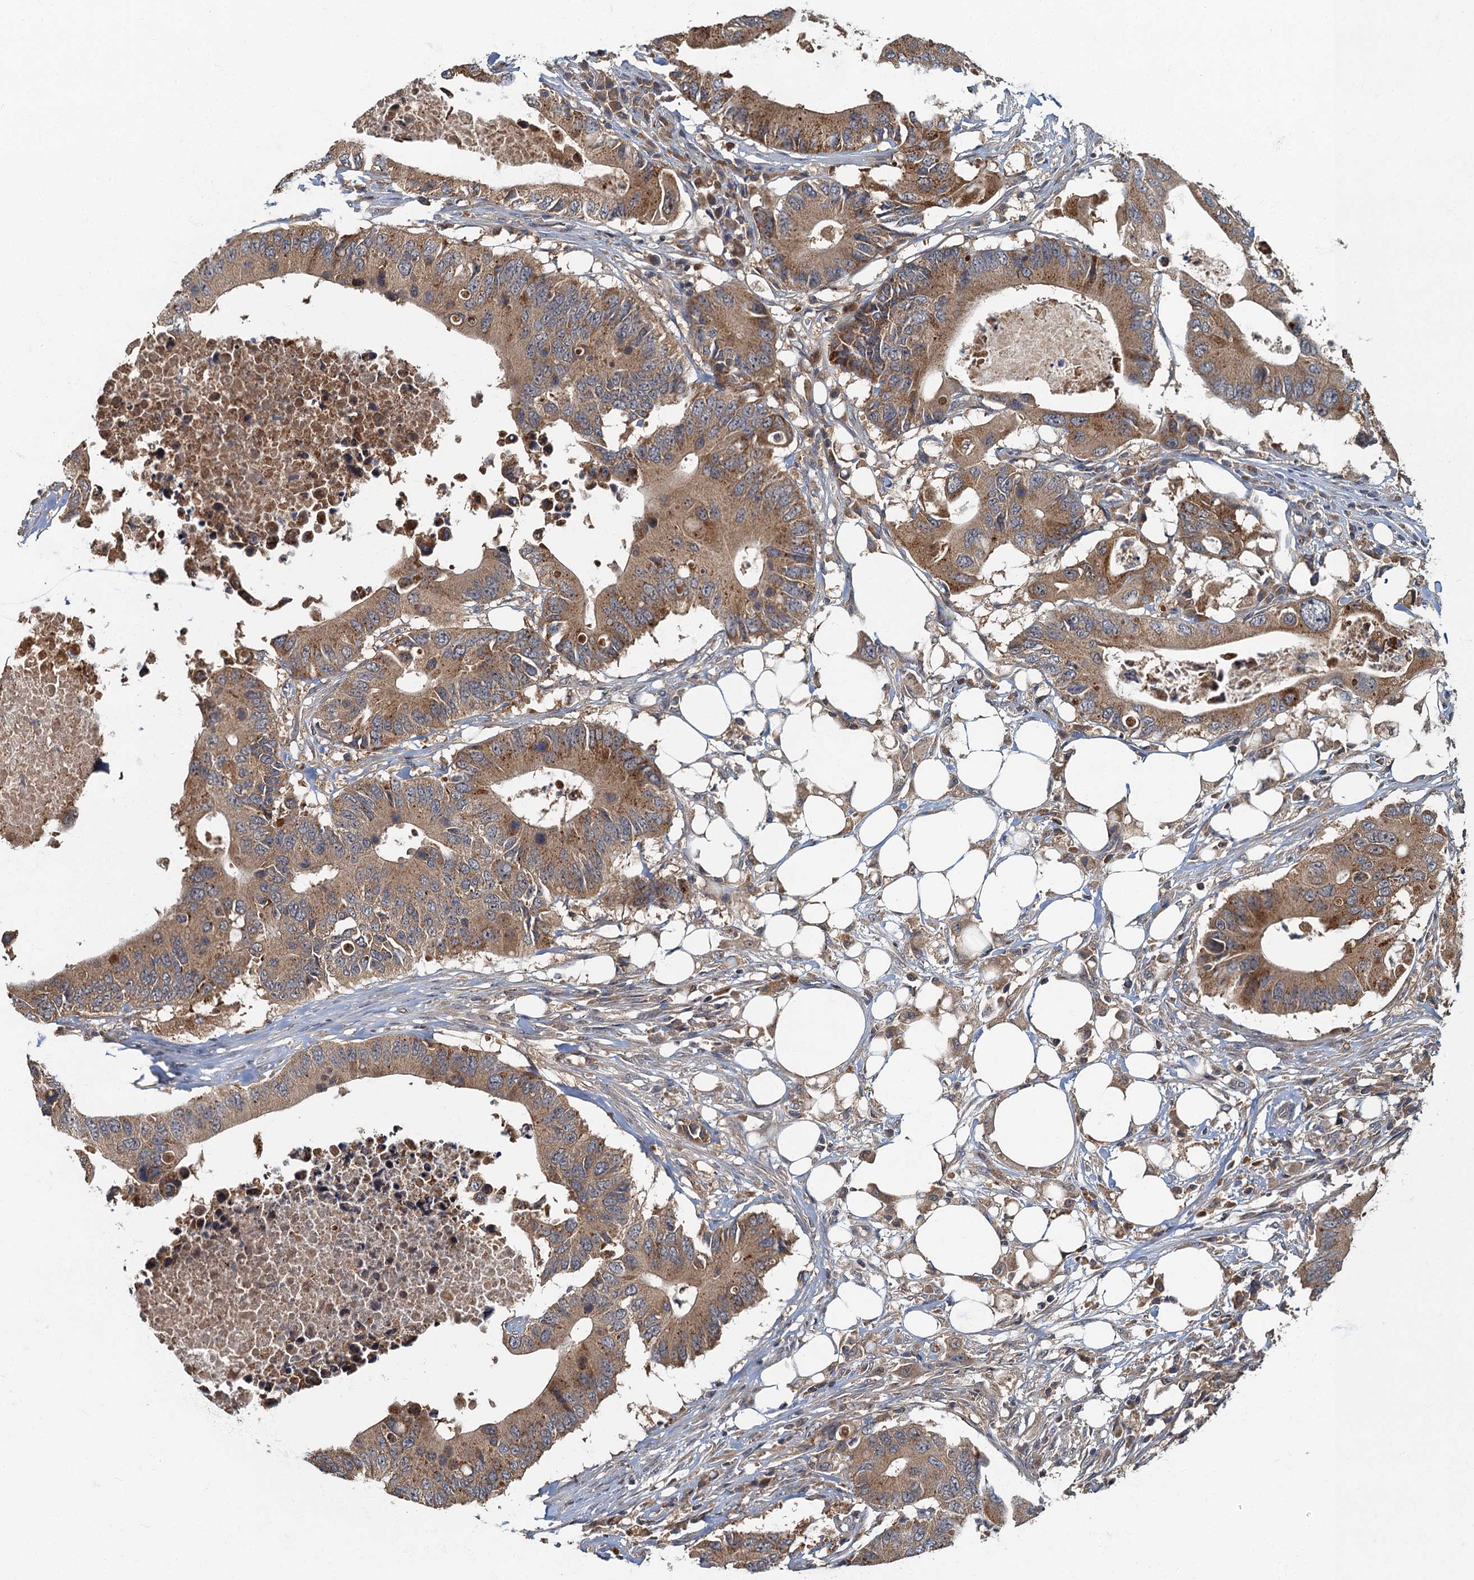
{"staining": {"intensity": "moderate", "quantity": ">75%", "location": "cytoplasmic/membranous"}, "tissue": "colorectal cancer", "cell_type": "Tumor cells", "image_type": "cancer", "snomed": [{"axis": "morphology", "description": "Adenocarcinoma, NOS"}, {"axis": "topography", "description": "Colon"}], "caption": "This photomicrograph reveals immunohistochemistry (IHC) staining of human colorectal cancer, with medium moderate cytoplasmic/membranous expression in approximately >75% of tumor cells.", "gene": "WDCP", "patient": {"sex": "male", "age": 71}}